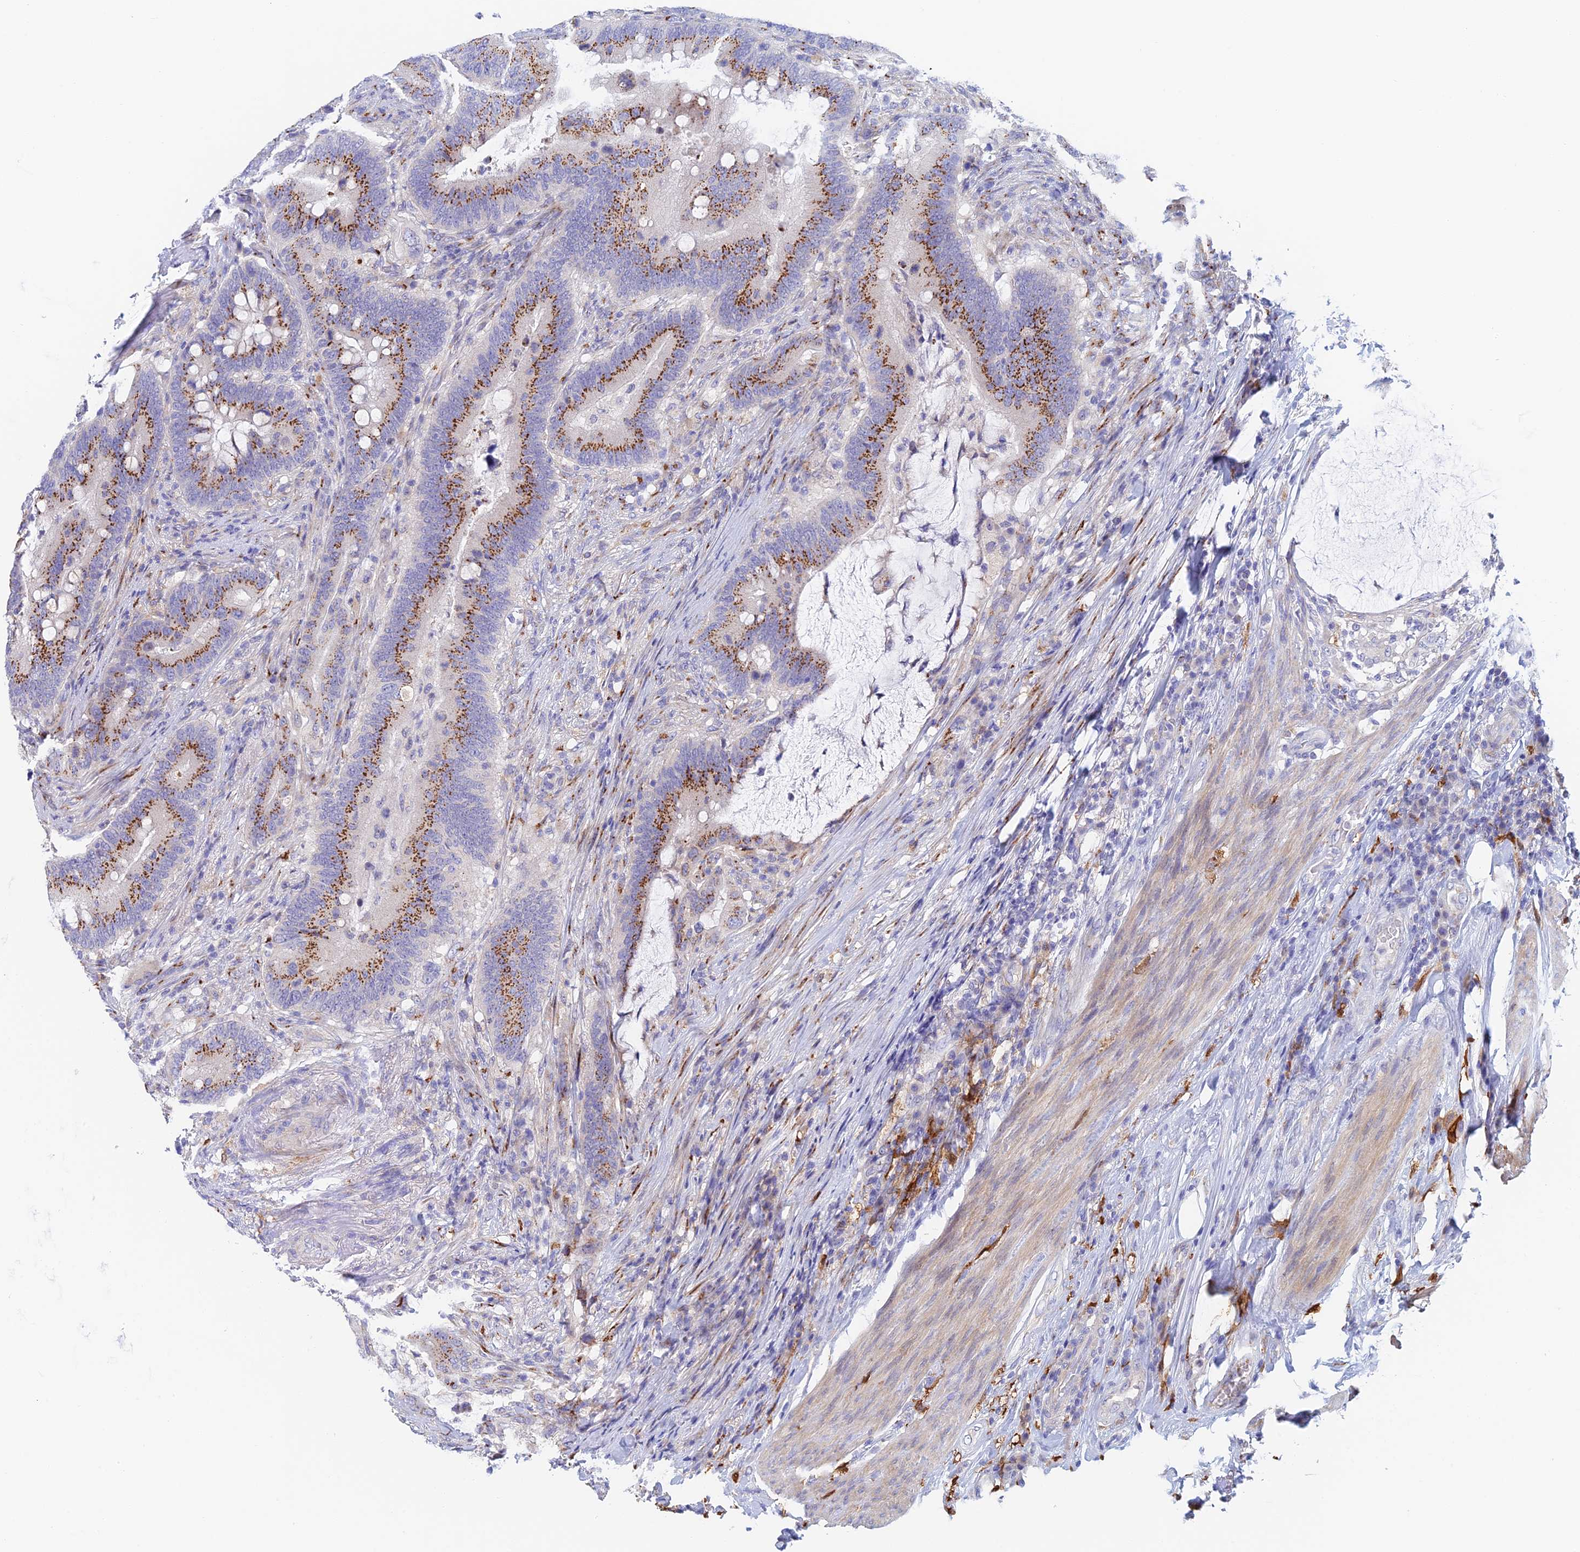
{"staining": {"intensity": "strong", "quantity": ">75%", "location": "cytoplasmic/membranous"}, "tissue": "colorectal cancer", "cell_type": "Tumor cells", "image_type": "cancer", "snomed": [{"axis": "morphology", "description": "Adenocarcinoma, NOS"}, {"axis": "topography", "description": "Colon"}], "caption": "Human colorectal cancer stained with a protein marker demonstrates strong staining in tumor cells.", "gene": "SLC24A3", "patient": {"sex": "female", "age": 66}}